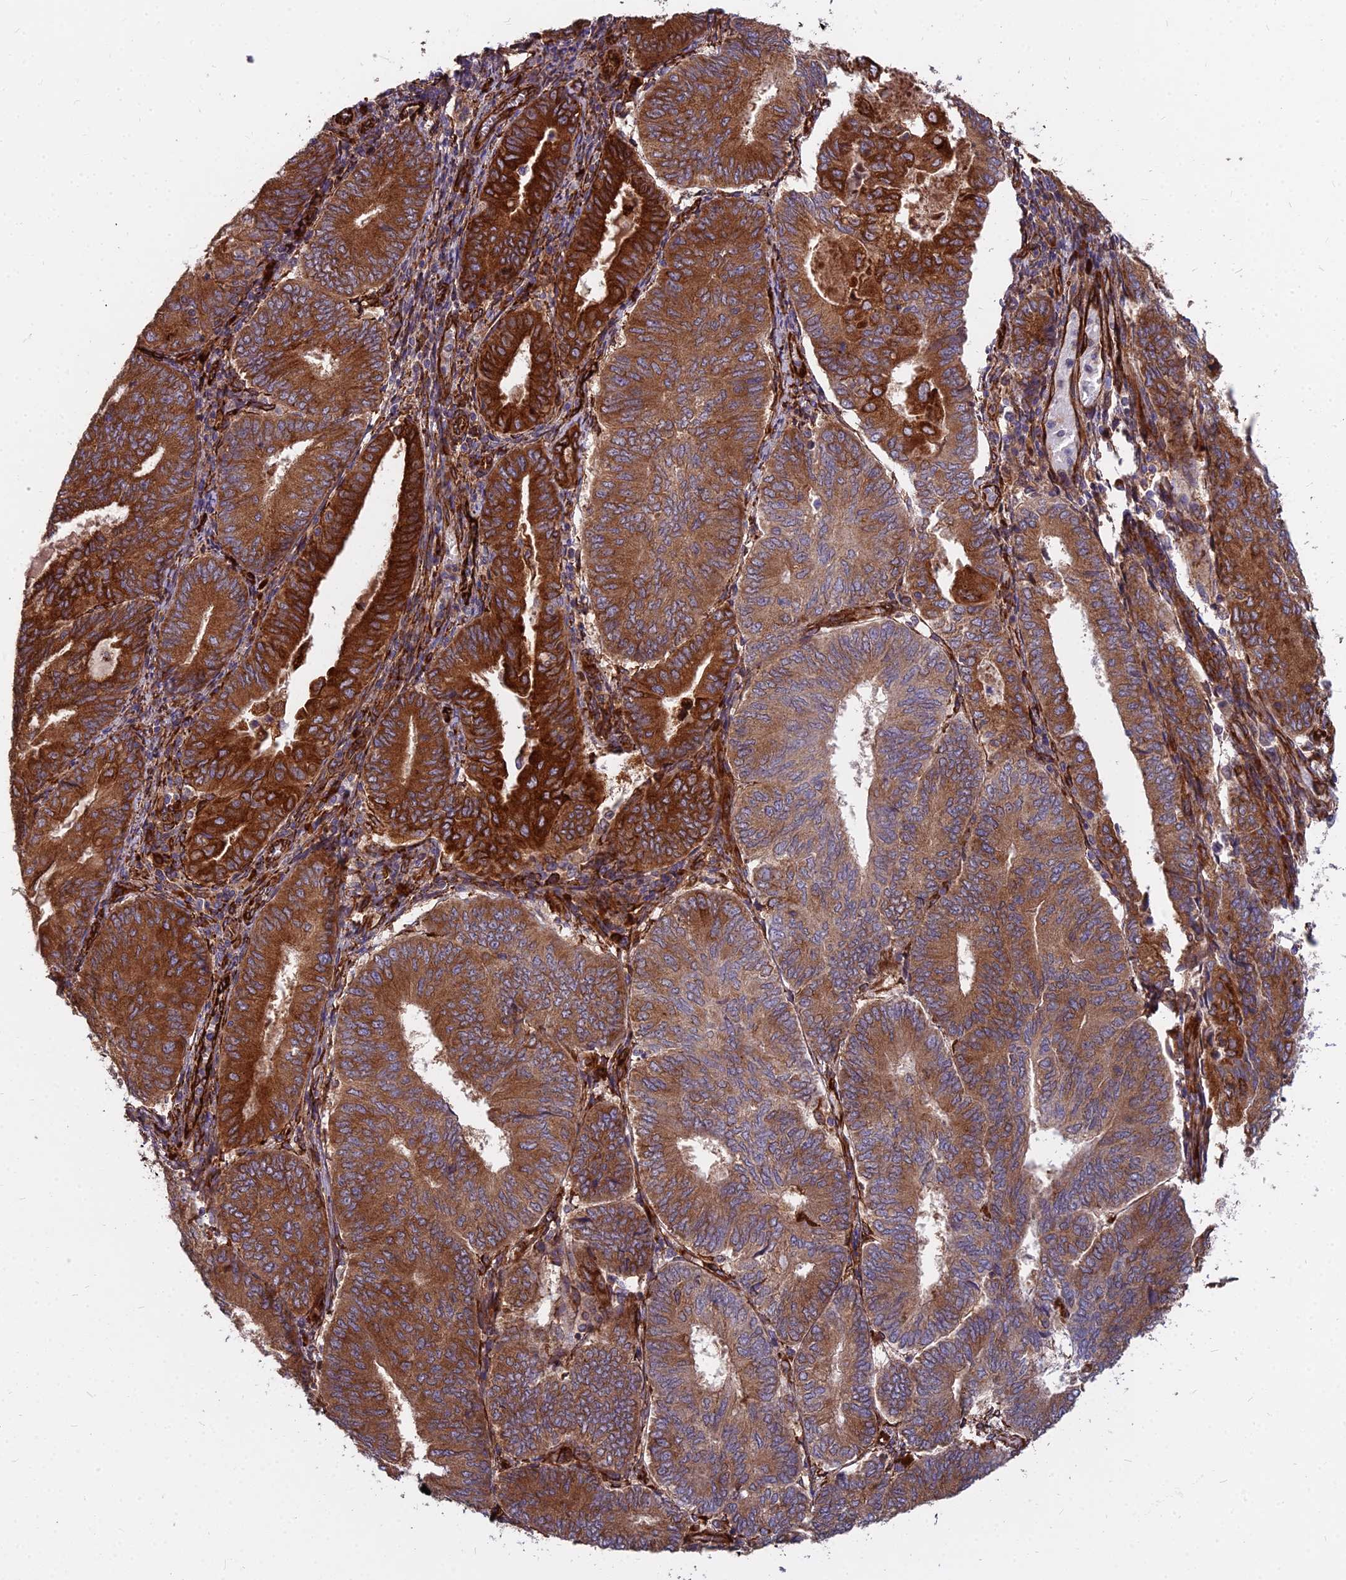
{"staining": {"intensity": "strong", "quantity": ">75%", "location": "cytoplasmic/membranous"}, "tissue": "endometrial cancer", "cell_type": "Tumor cells", "image_type": "cancer", "snomed": [{"axis": "morphology", "description": "Adenocarcinoma, NOS"}, {"axis": "topography", "description": "Endometrium"}], "caption": "IHC staining of endometrial adenocarcinoma, which shows high levels of strong cytoplasmic/membranous positivity in about >75% of tumor cells indicating strong cytoplasmic/membranous protein expression. The staining was performed using DAB (brown) for protein detection and nuclei were counterstained in hematoxylin (blue).", "gene": "NDUFAF7", "patient": {"sex": "female", "age": 81}}